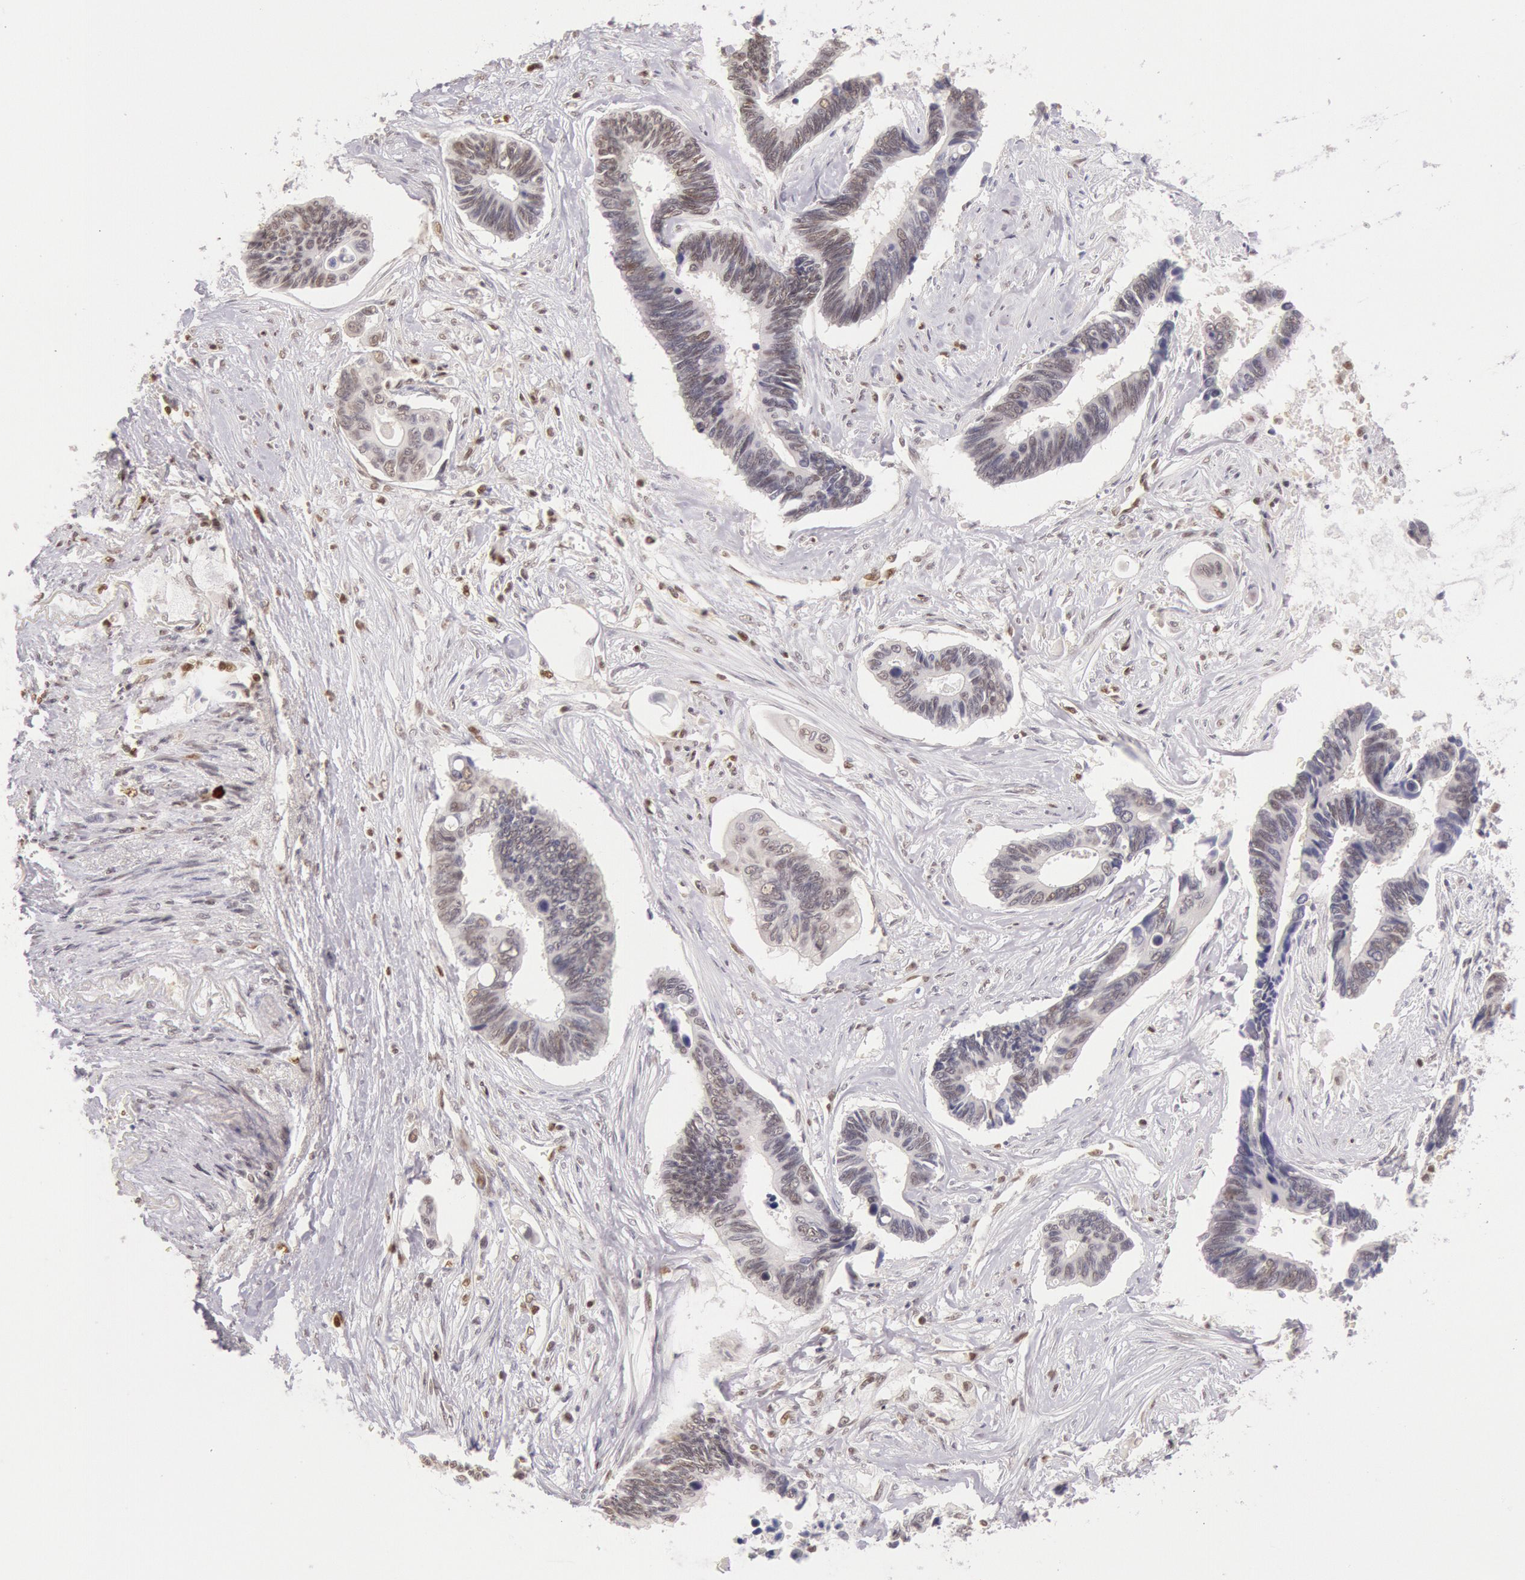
{"staining": {"intensity": "weak", "quantity": "25%-75%", "location": "nuclear"}, "tissue": "pancreatic cancer", "cell_type": "Tumor cells", "image_type": "cancer", "snomed": [{"axis": "morphology", "description": "Adenocarcinoma, NOS"}, {"axis": "topography", "description": "Pancreas"}], "caption": "DAB immunohistochemical staining of human pancreatic cancer (adenocarcinoma) reveals weak nuclear protein staining in approximately 25%-75% of tumor cells.", "gene": "ESS2", "patient": {"sex": "female", "age": 70}}